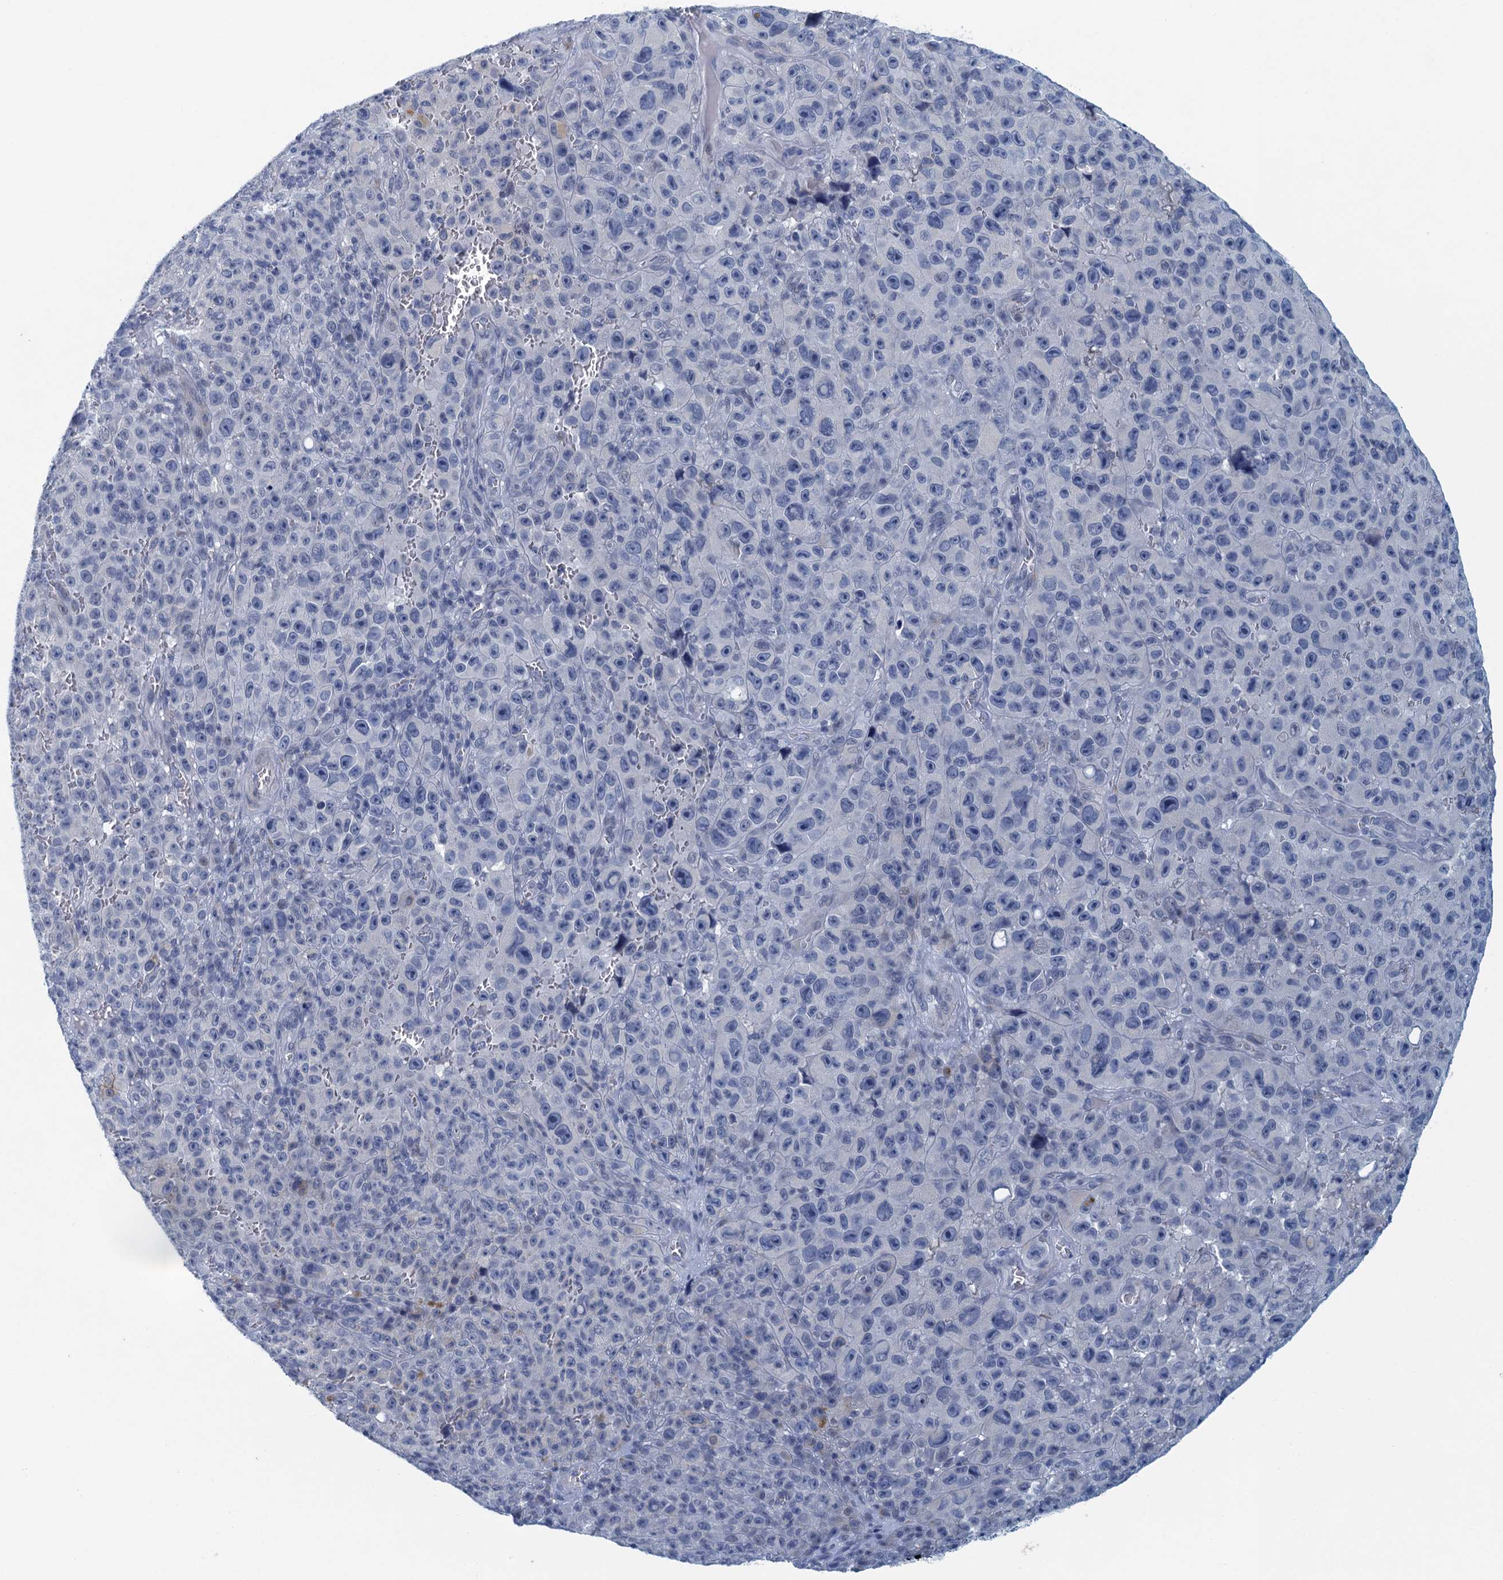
{"staining": {"intensity": "negative", "quantity": "none", "location": "none"}, "tissue": "melanoma", "cell_type": "Tumor cells", "image_type": "cancer", "snomed": [{"axis": "morphology", "description": "Malignant melanoma, NOS"}, {"axis": "topography", "description": "Skin"}], "caption": "Tumor cells show no significant protein positivity in malignant melanoma.", "gene": "ENSG00000131152", "patient": {"sex": "female", "age": 82}}